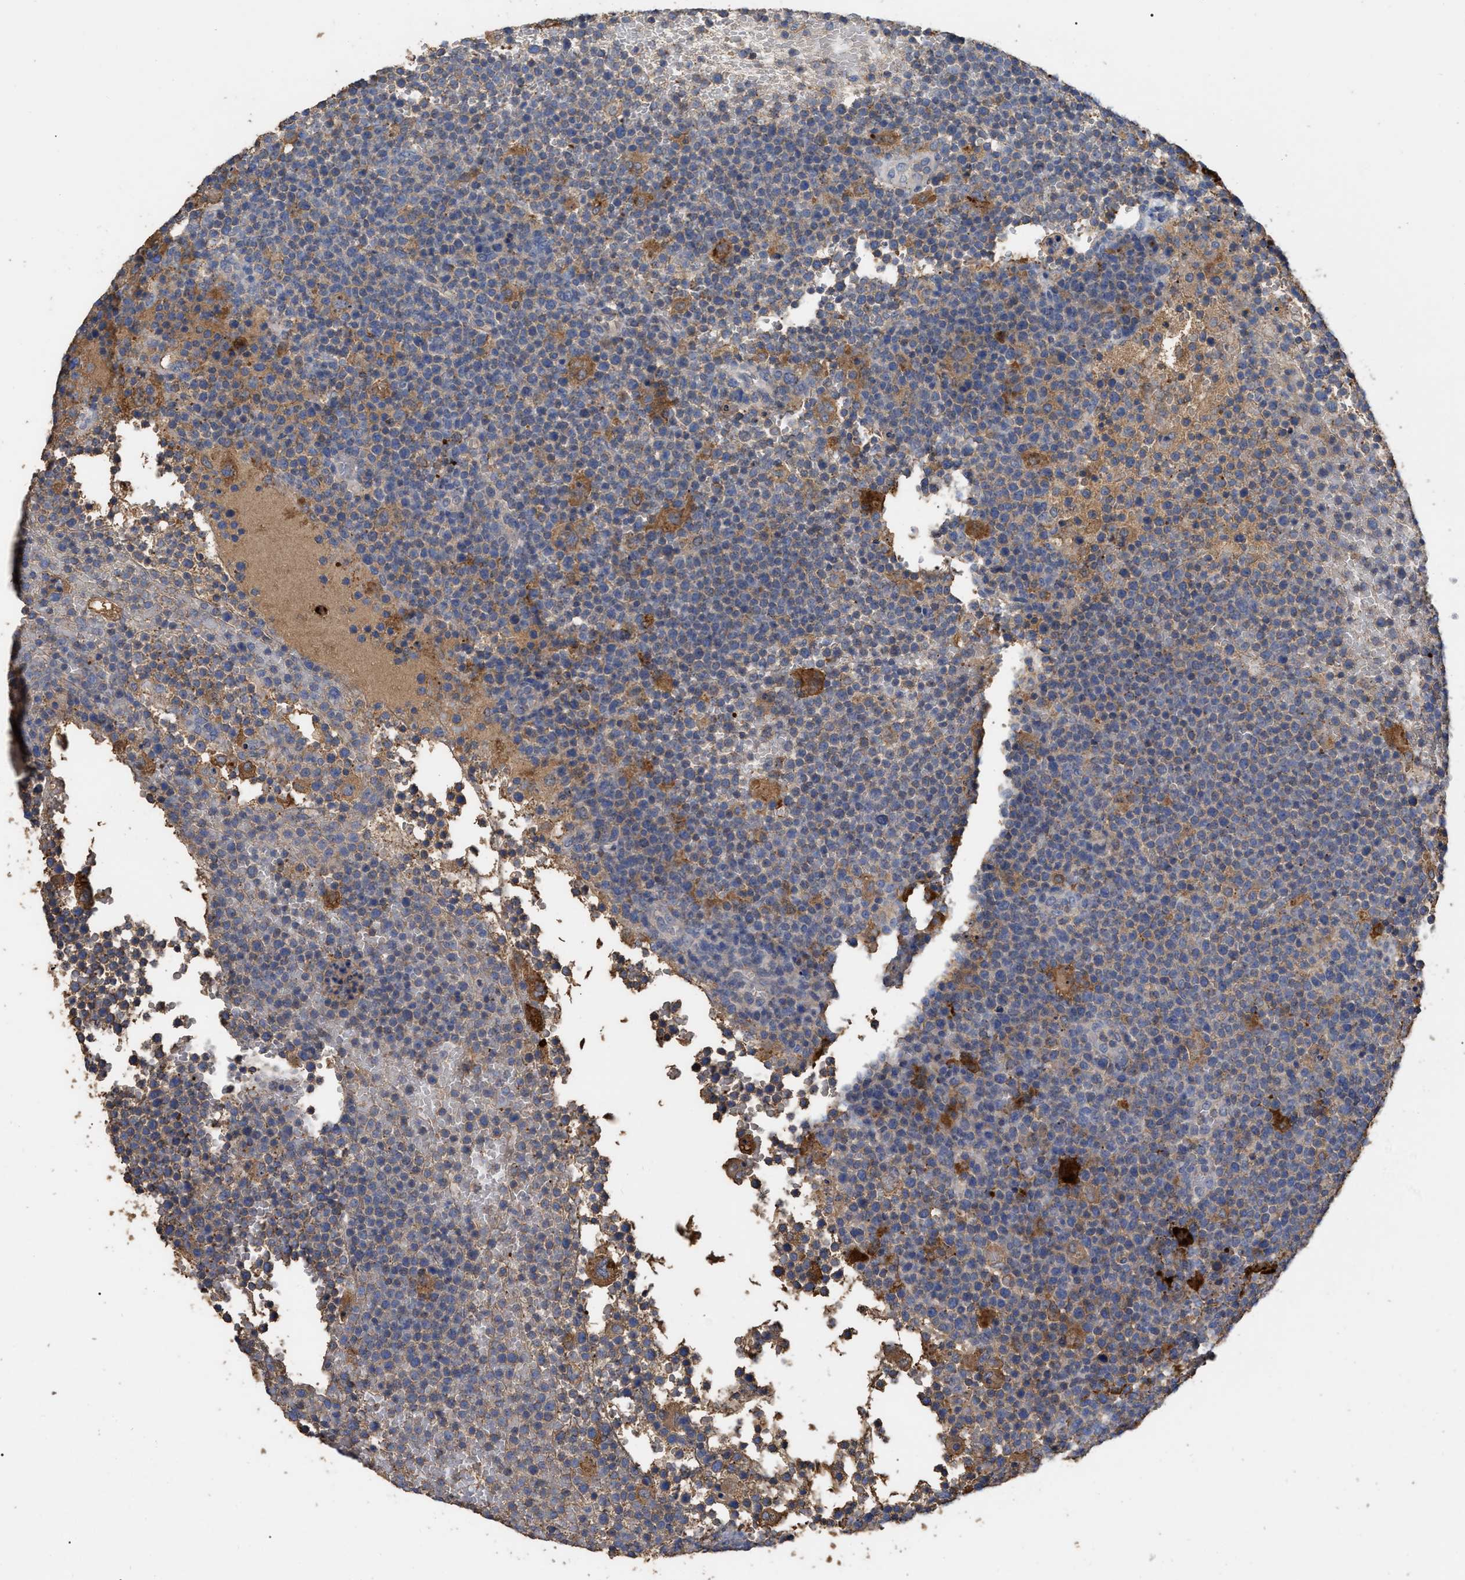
{"staining": {"intensity": "moderate", "quantity": ">75%", "location": "cytoplasmic/membranous"}, "tissue": "lymphoma", "cell_type": "Tumor cells", "image_type": "cancer", "snomed": [{"axis": "morphology", "description": "Malignant lymphoma, non-Hodgkin's type, High grade"}, {"axis": "topography", "description": "Lymph node"}], "caption": "Brown immunohistochemical staining in high-grade malignant lymphoma, non-Hodgkin's type displays moderate cytoplasmic/membranous staining in about >75% of tumor cells.", "gene": "GPR179", "patient": {"sex": "male", "age": 61}}